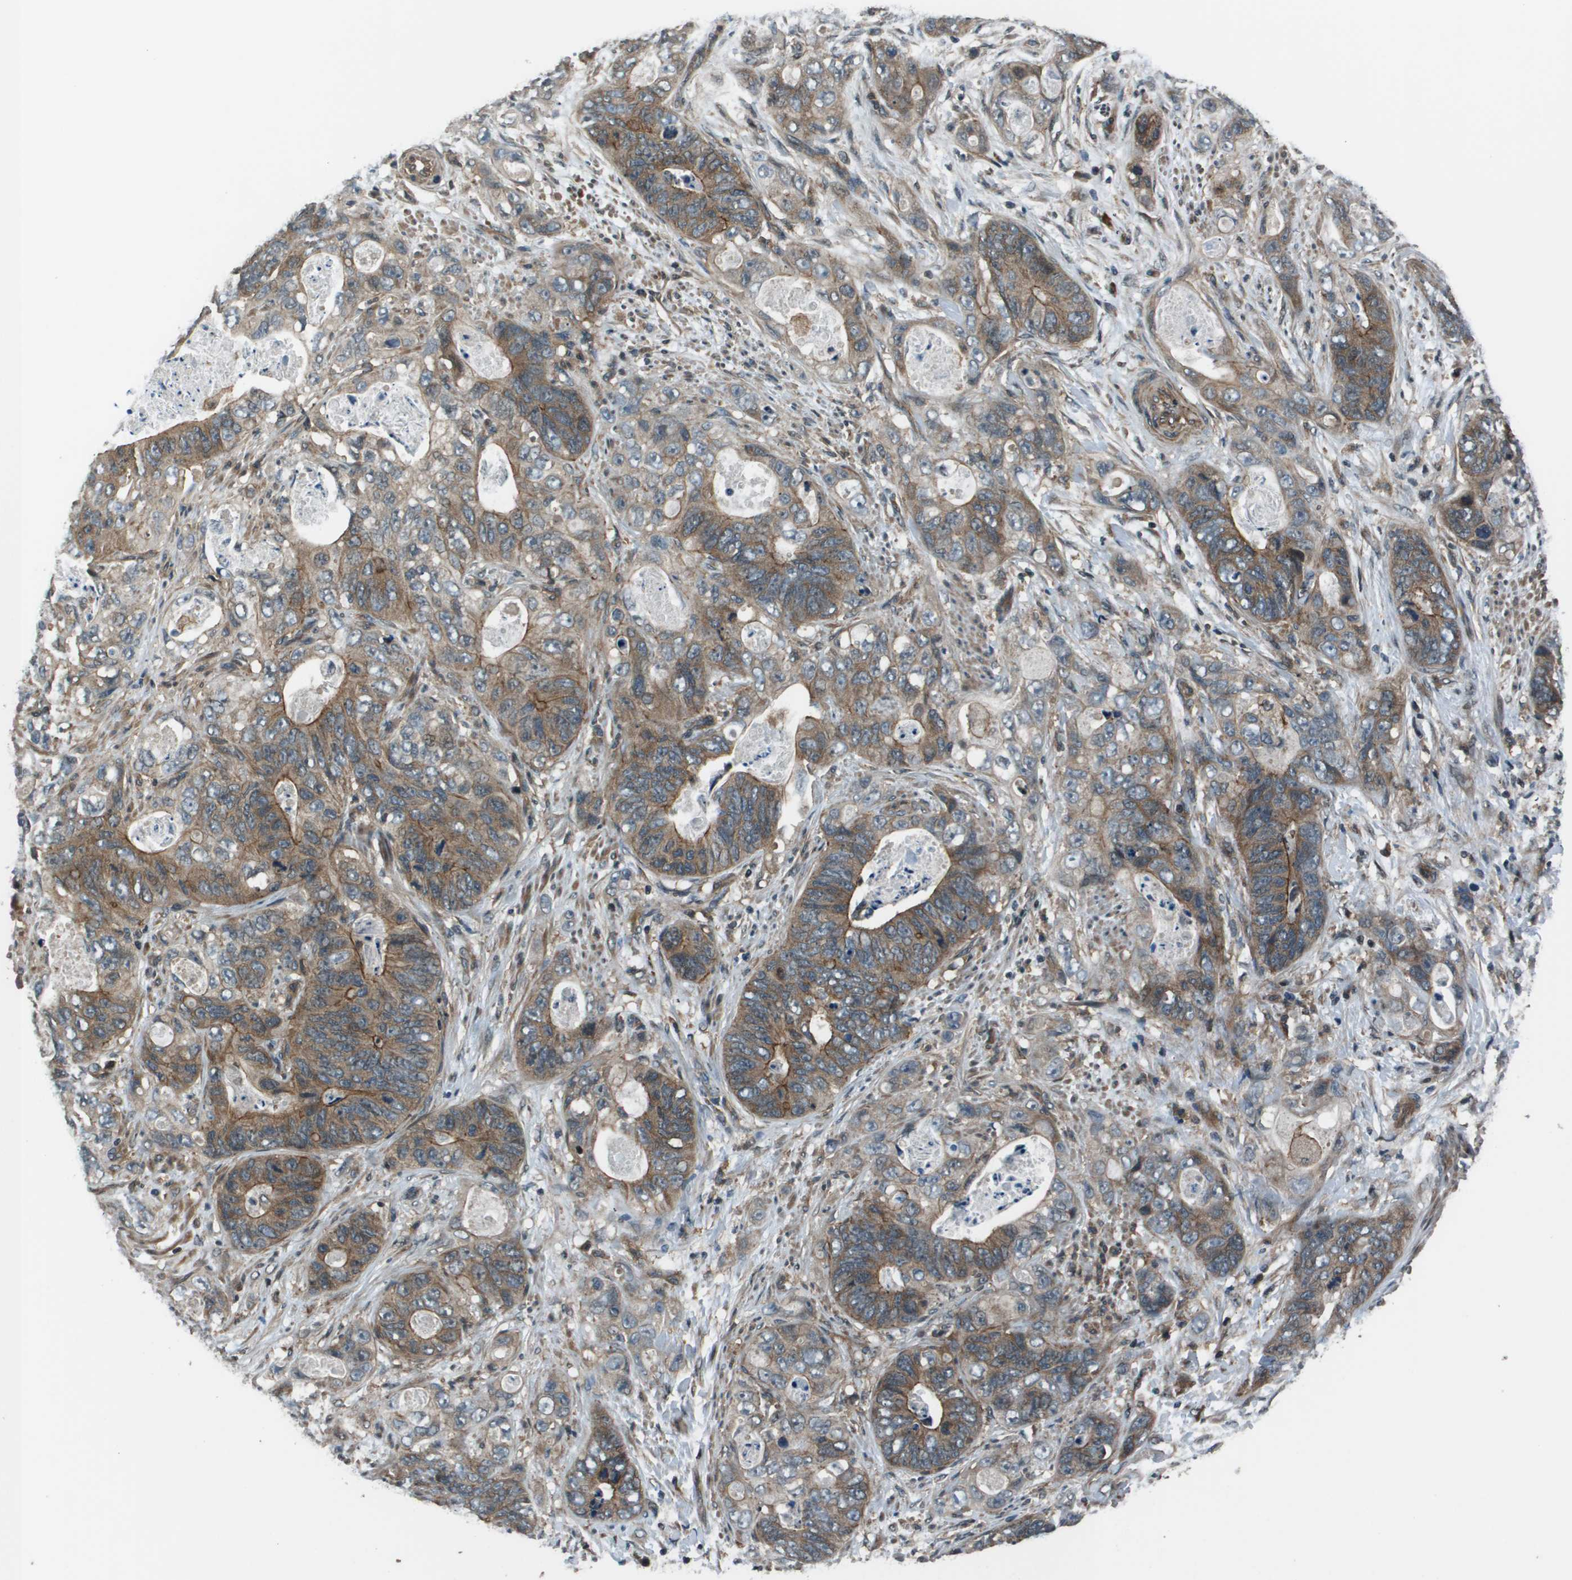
{"staining": {"intensity": "moderate", "quantity": ">75%", "location": "cytoplasmic/membranous"}, "tissue": "stomach cancer", "cell_type": "Tumor cells", "image_type": "cancer", "snomed": [{"axis": "morphology", "description": "Adenocarcinoma, NOS"}, {"axis": "topography", "description": "Stomach"}], "caption": "Stomach adenocarcinoma was stained to show a protein in brown. There is medium levels of moderate cytoplasmic/membranous staining in approximately >75% of tumor cells.", "gene": "ARHGEF11", "patient": {"sex": "female", "age": 89}}